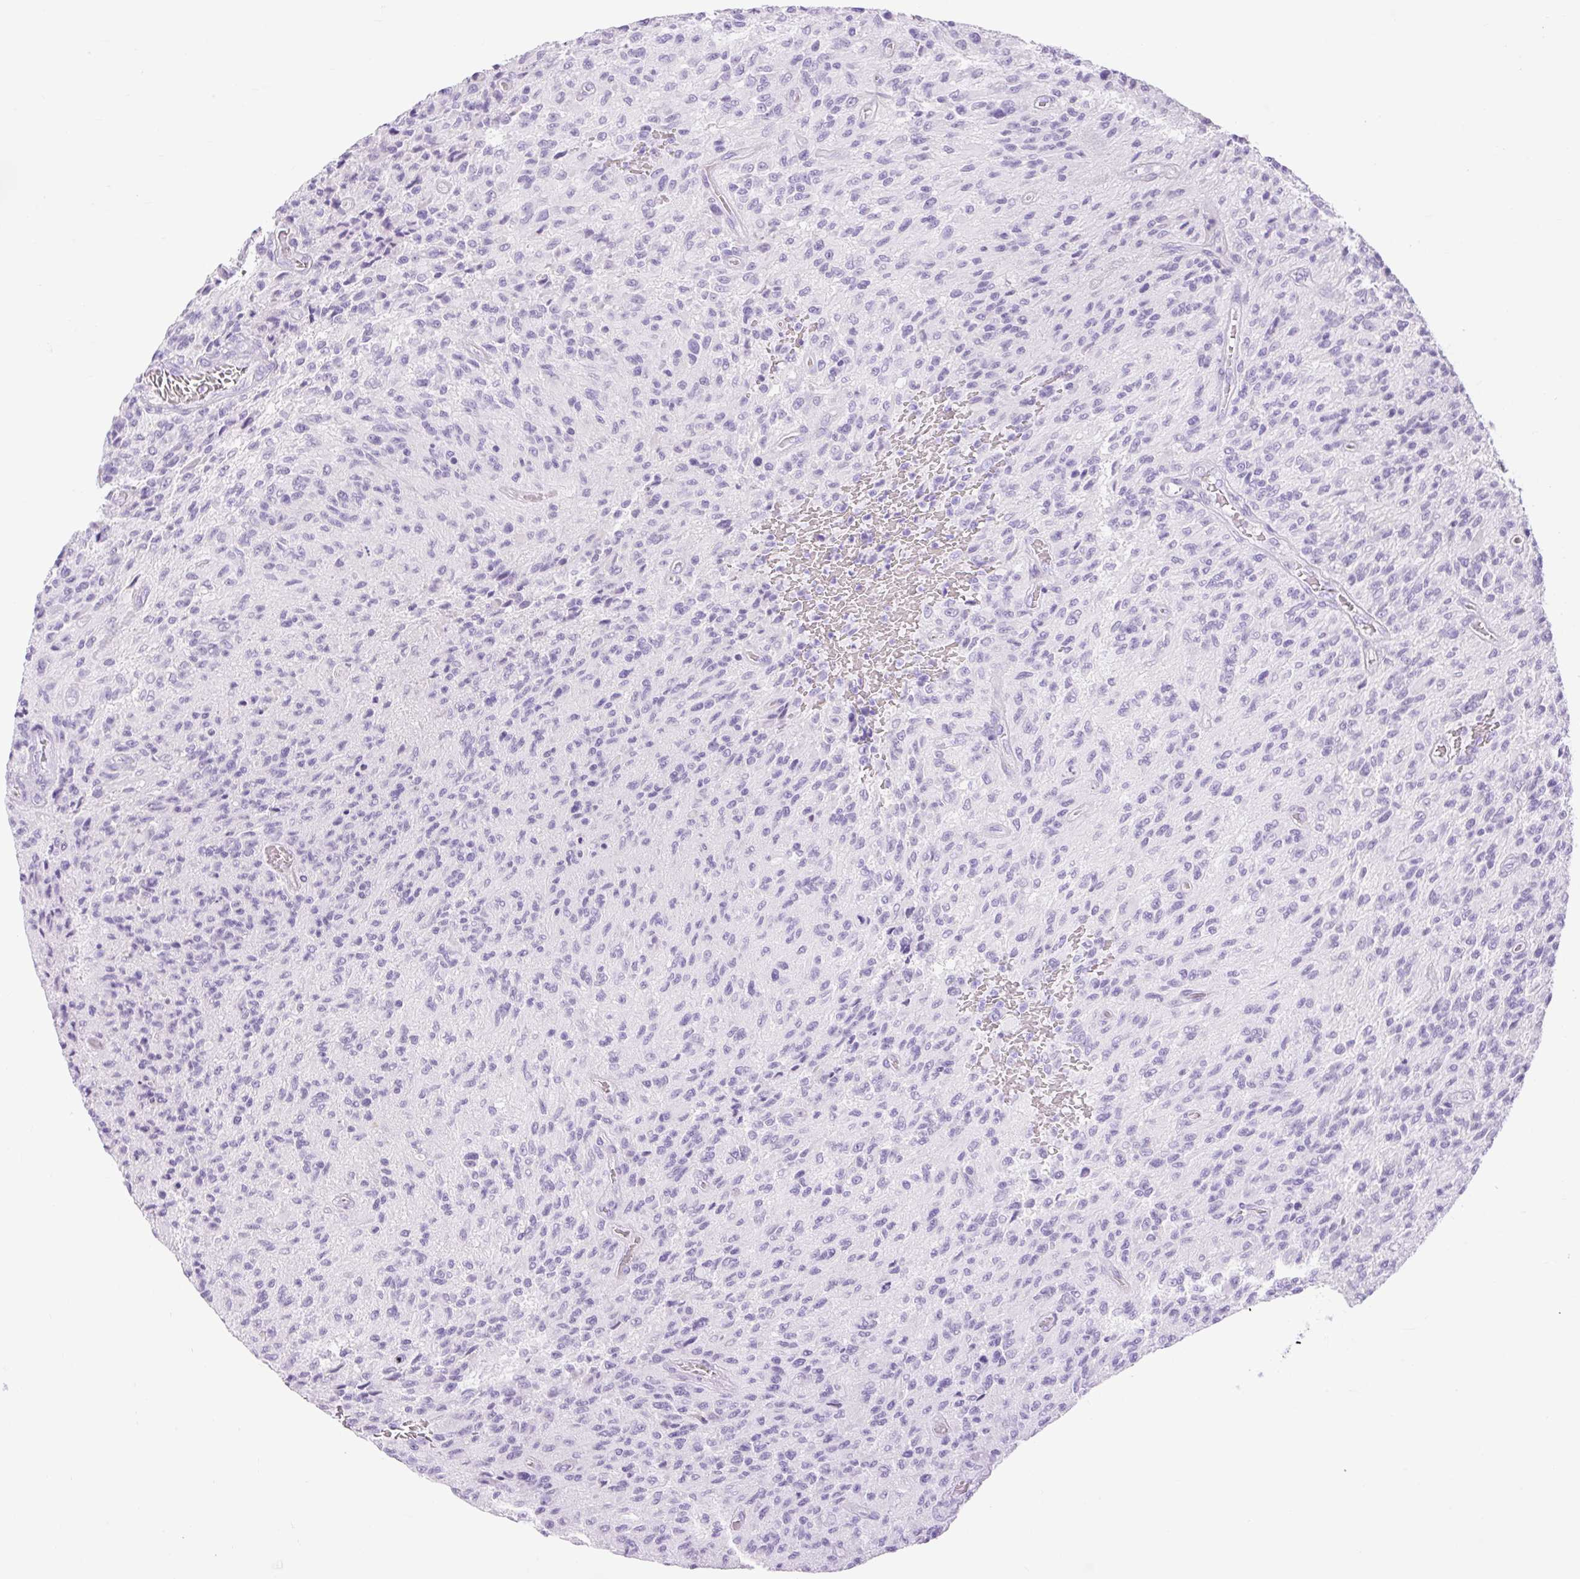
{"staining": {"intensity": "negative", "quantity": "none", "location": "none"}, "tissue": "glioma", "cell_type": "Tumor cells", "image_type": "cancer", "snomed": [{"axis": "morphology", "description": "Normal tissue, NOS"}, {"axis": "morphology", "description": "Glioma, malignant, High grade"}, {"axis": "topography", "description": "Cerebral cortex"}], "caption": "Tumor cells are negative for protein expression in human malignant high-grade glioma.", "gene": "SLC25A40", "patient": {"sex": "male", "age": 56}}